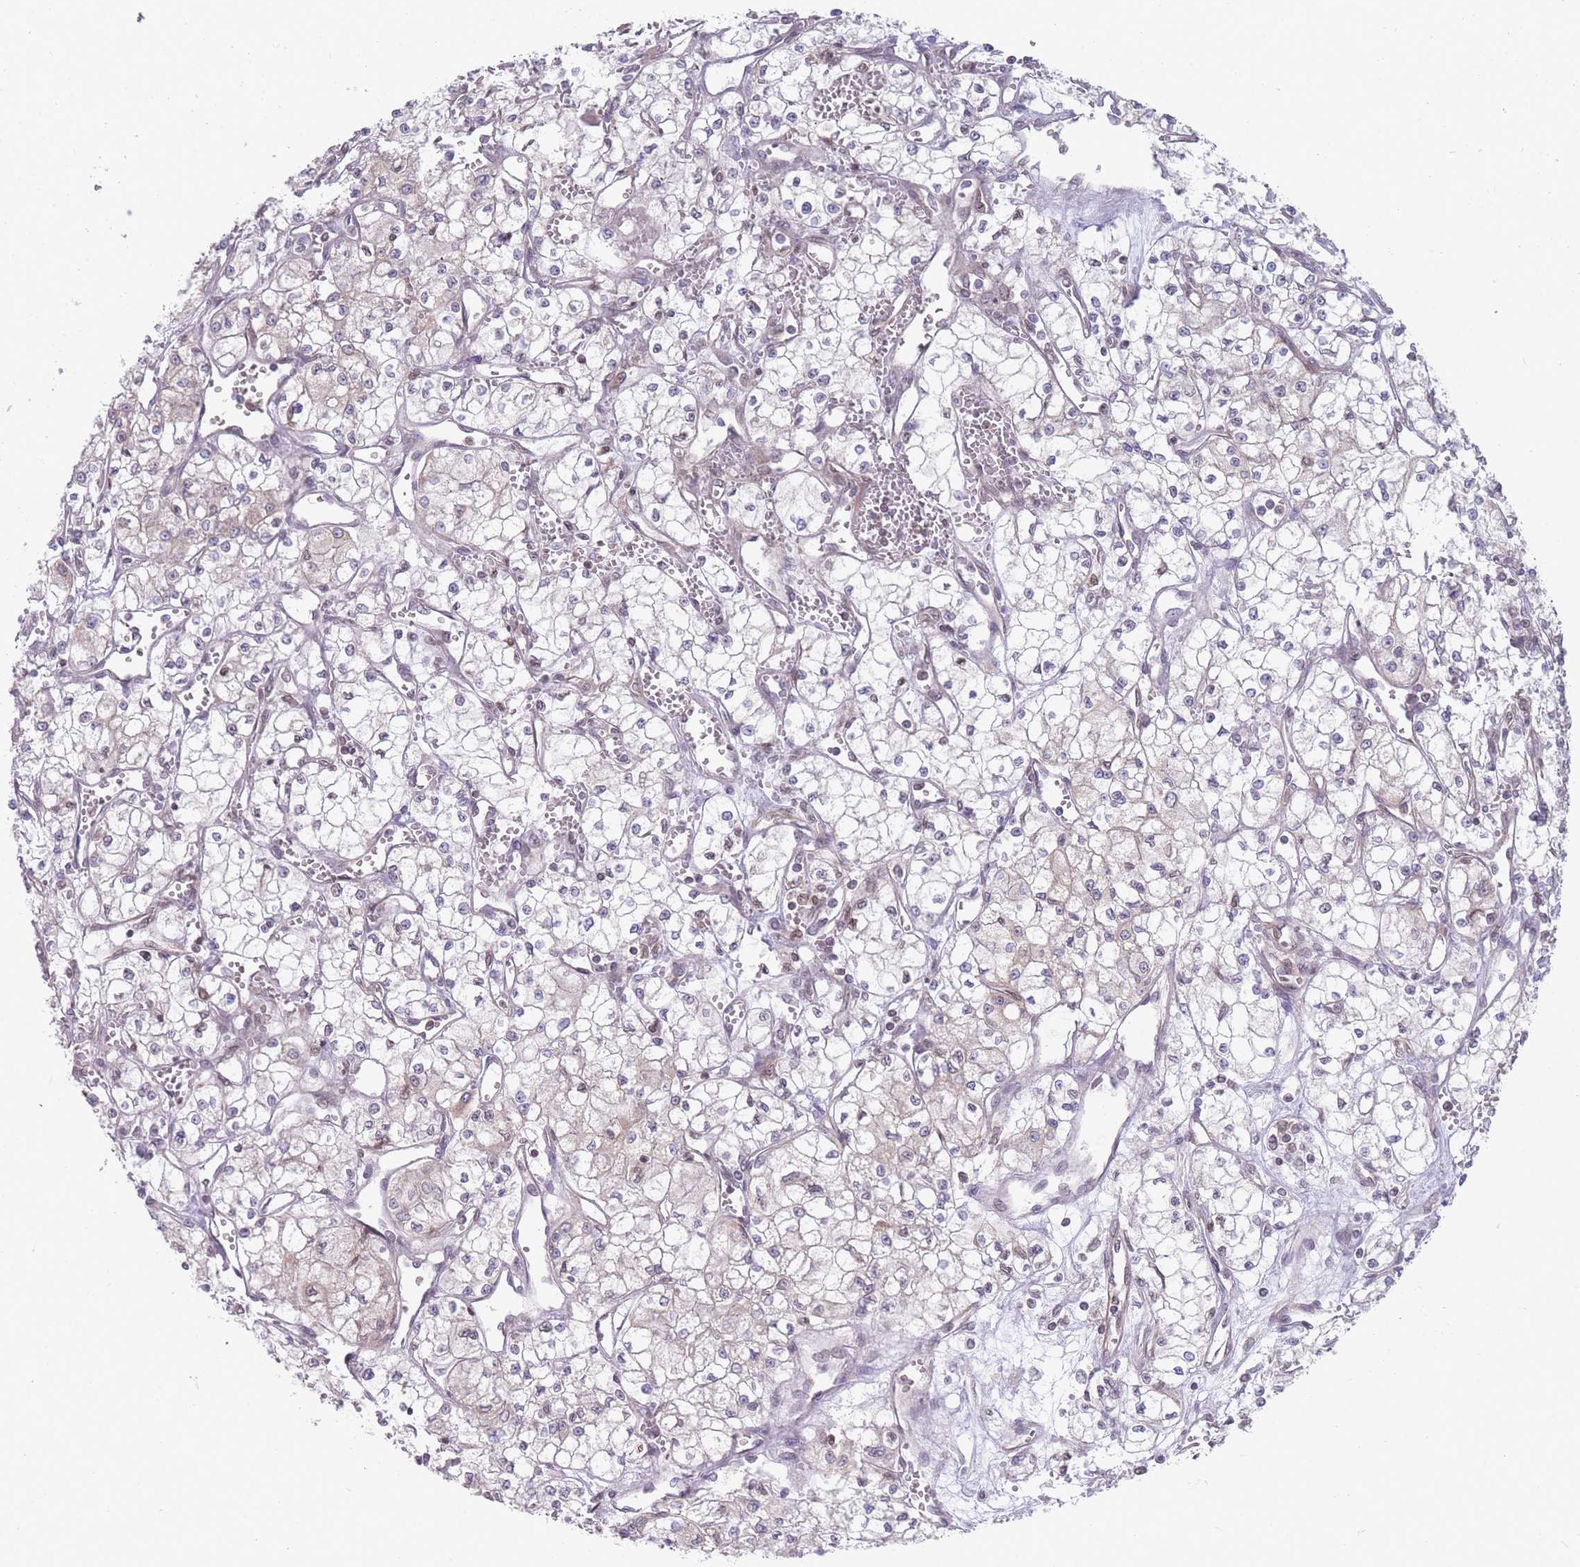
{"staining": {"intensity": "negative", "quantity": "none", "location": "none"}, "tissue": "renal cancer", "cell_type": "Tumor cells", "image_type": "cancer", "snomed": [{"axis": "morphology", "description": "Adenocarcinoma, NOS"}, {"axis": "topography", "description": "Kidney"}], "caption": "Immunohistochemical staining of renal cancer (adenocarcinoma) shows no significant expression in tumor cells.", "gene": "VRK2", "patient": {"sex": "male", "age": 59}}